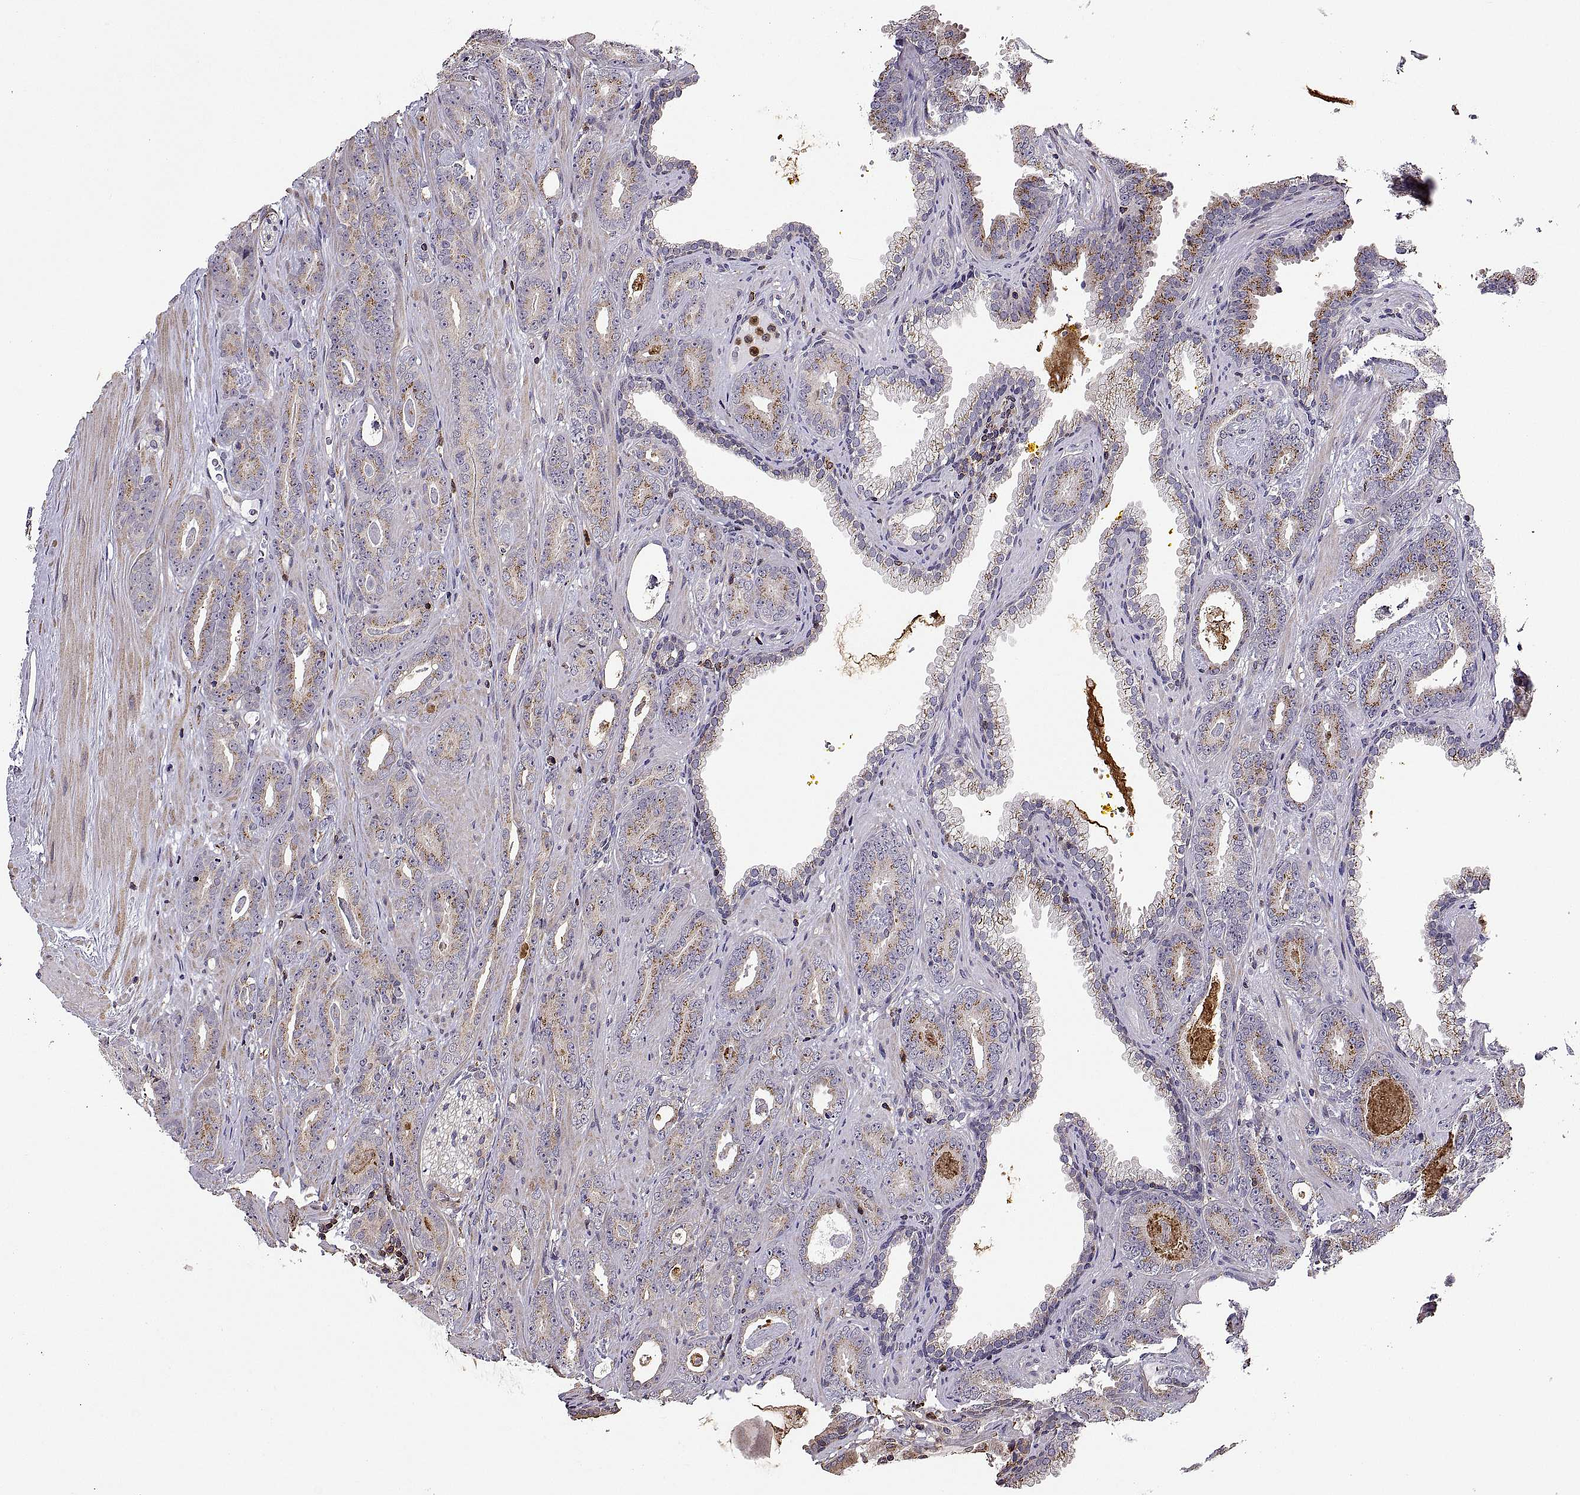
{"staining": {"intensity": "moderate", "quantity": "25%-75%", "location": "cytoplasmic/membranous"}, "tissue": "prostate cancer", "cell_type": "Tumor cells", "image_type": "cancer", "snomed": [{"axis": "morphology", "description": "Adenocarcinoma, Medium grade"}, {"axis": "topography", "description": "Prostate and seminal vesicle, NOS"}, {"axis": "topography", "description": "Prostate"}], "caption": "Tumor cells display moderate cytoplasmic/membranous staining in about 25%-75% of cells in prostate medium-grade adenocarcinoma.", "gene": "ACAP1", "patient": {"sex": "male", "age": 54}}